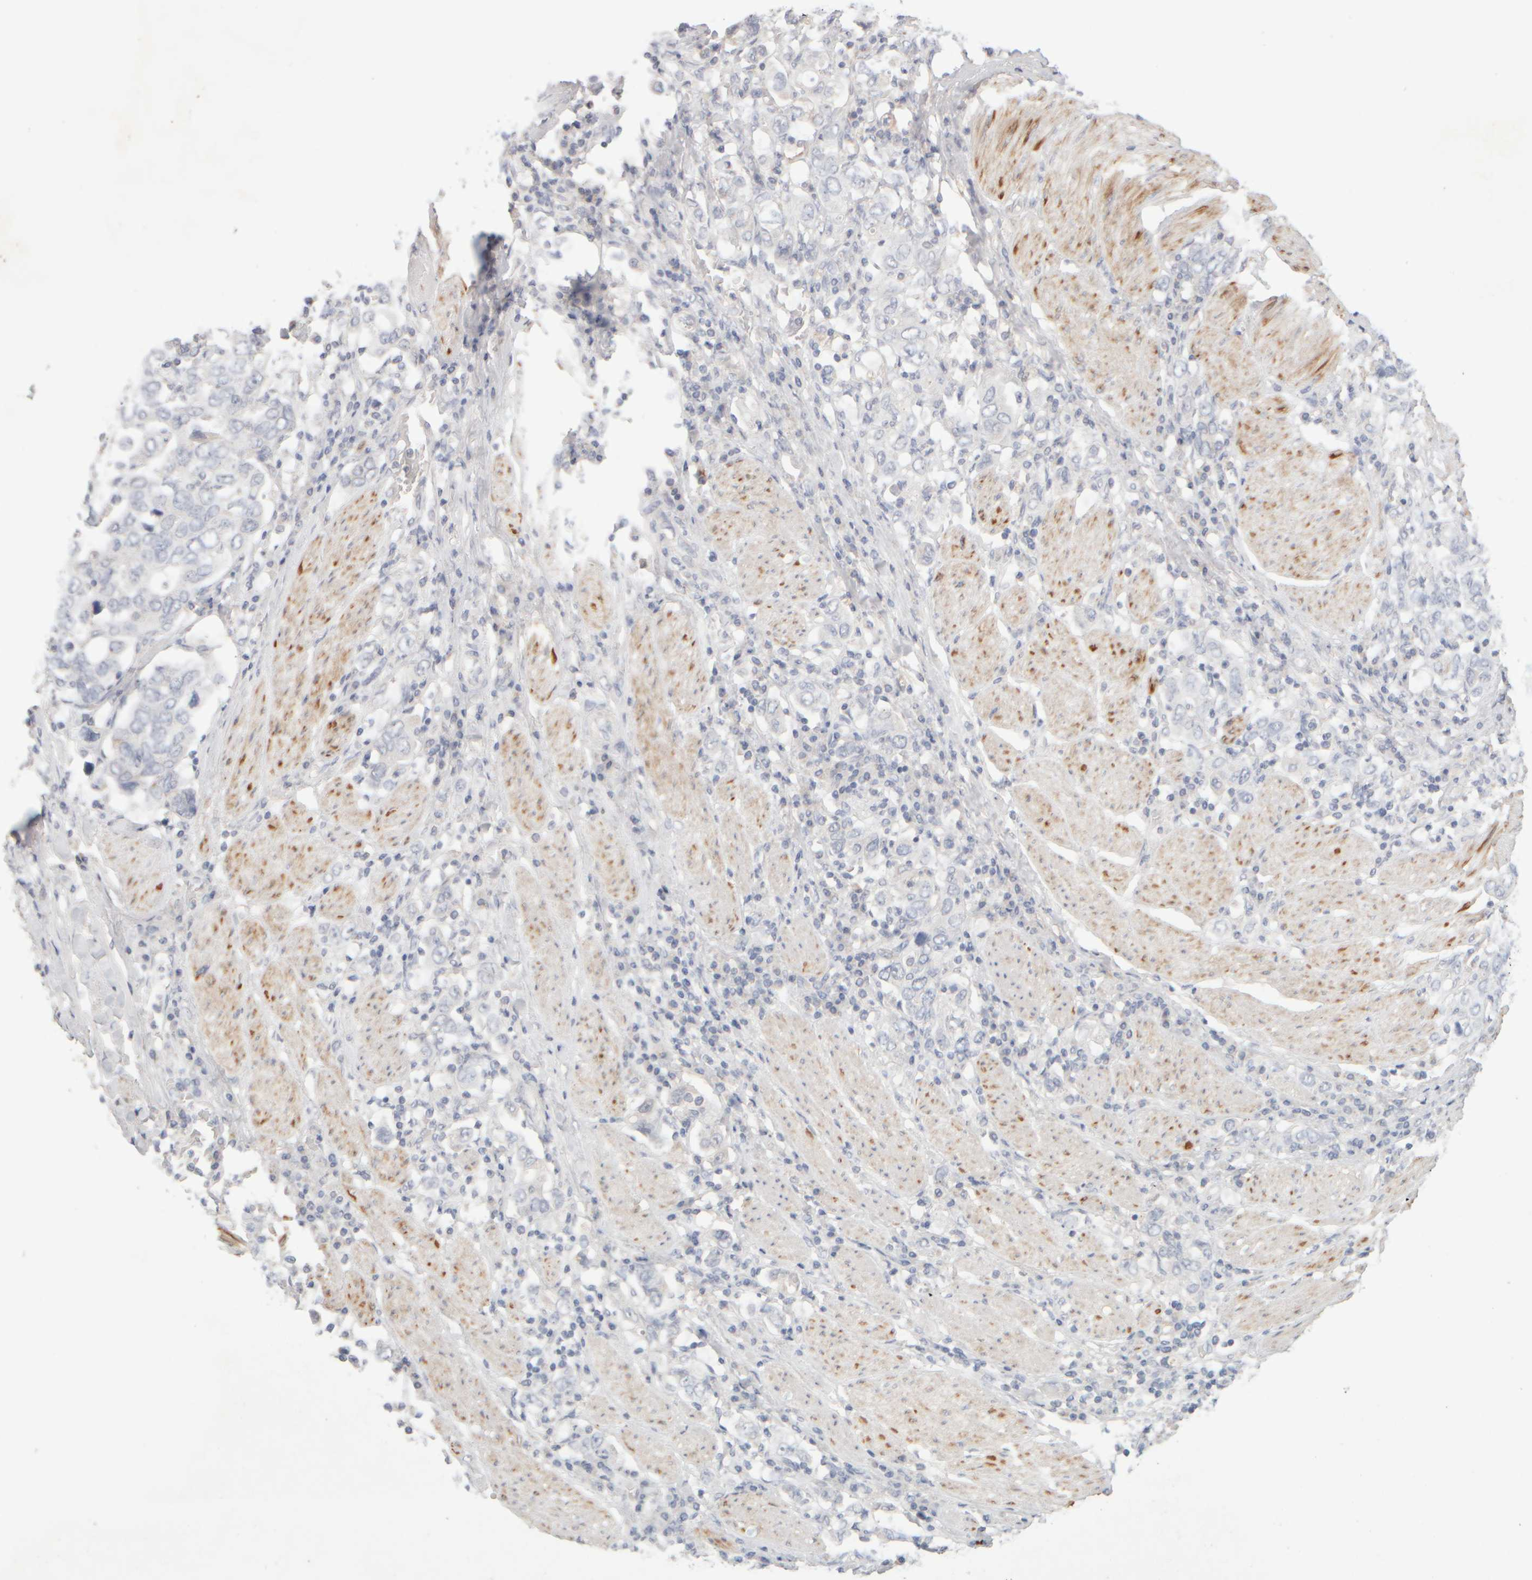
{"staining": {"intensity": "negative", "quantity": "none", "location": "none"}, "tissue": "stomach cancer", "cell_type": "Tumor cells", "image_type": "cancer", "snomed": [{"axis": "morphology", "description": "Adenocarcinoma, NOS"}, {"axis": "topography", "description": "Stomach, upper"}], "caption": "Tumor cells show no significant staining in stomach cancer (adenocarcinoma).", "gene": "ZNF112", "patient": {"sex": "male", "age": 62}}